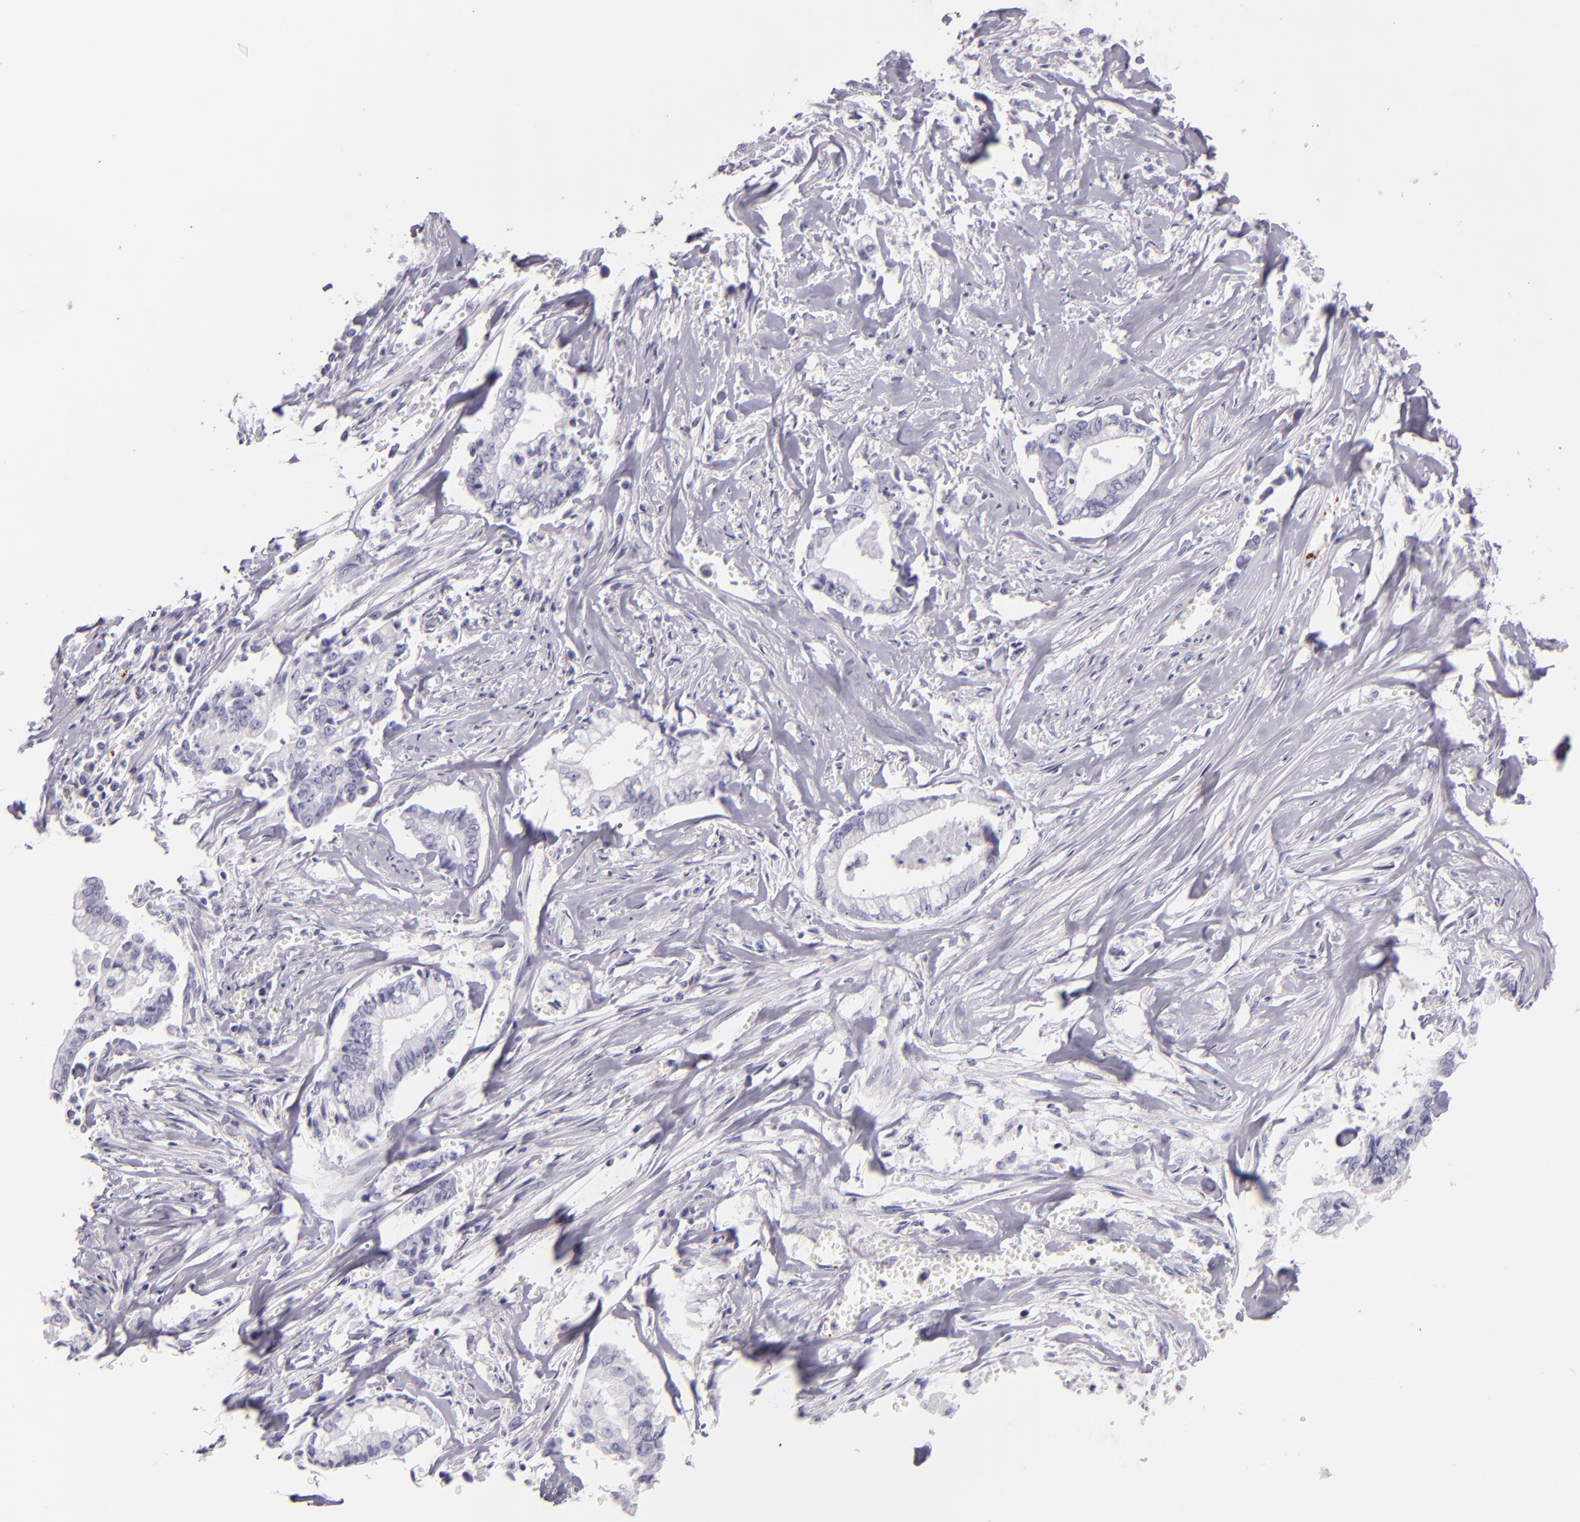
{"staining": {"intensity": "negative", "quantity": "none", "location": "none"}, "tissue": "liver cancer", "cell_type": "Tumor cells", "image_type": "cancer", "snomed": [{"axis": "morphology", "description": "Cholangiocarcinoma"}, {"axis": "topography", "description": "Liver"}], "caption": "Immunohistochemistry photomicrograph of neoplastic tissue: liver cancer stained with DAB exhibits no significant protein positivity in tumor cells.", "gene": "SELP", "patient": {"sex": "male", "age": 57}}